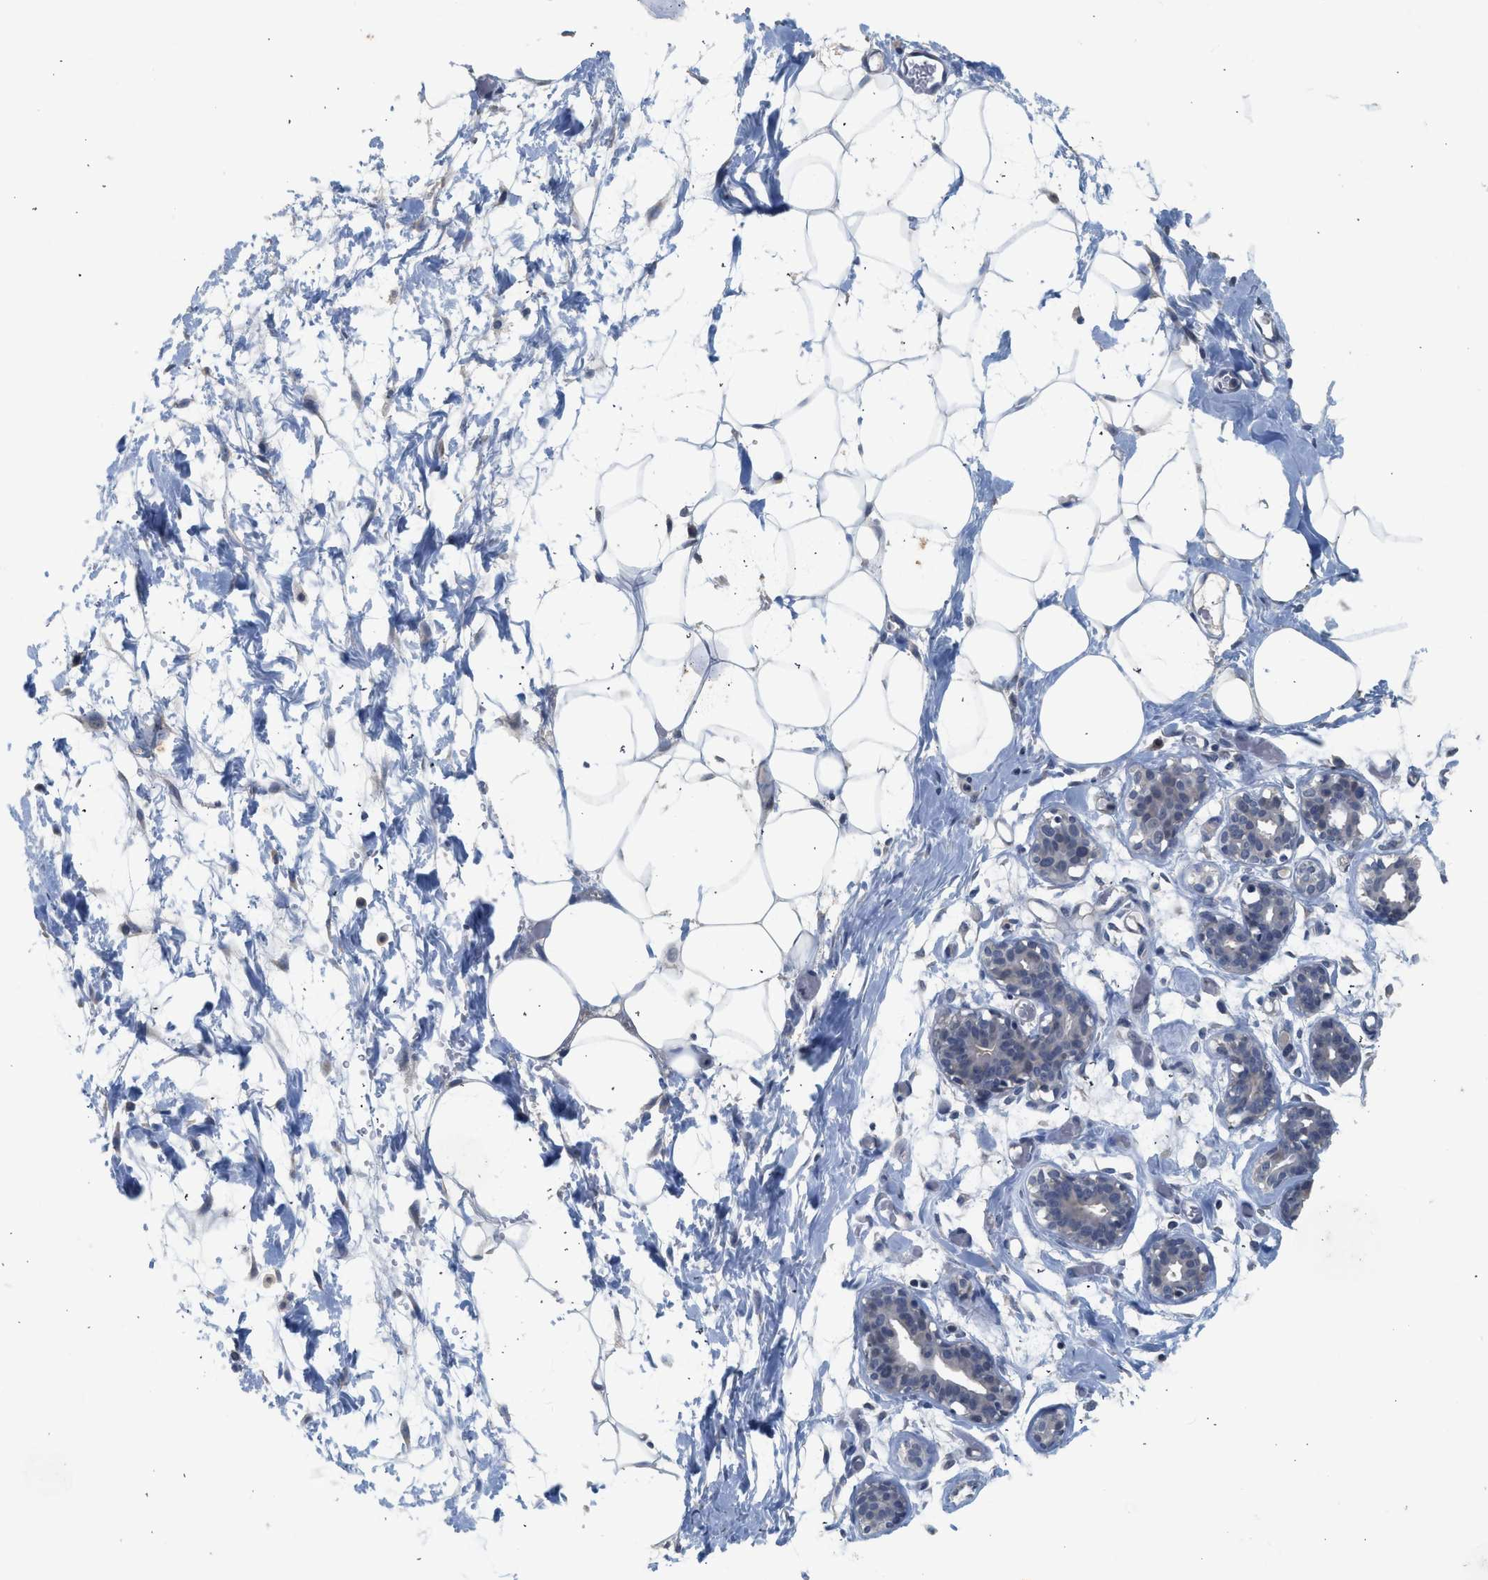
{"staining": {"intensity": "negative", "quantity": "none", "location": "none"}, "tissue": "adipose tissue", "cell_type": "Adipocytes", "image_type": "normal", "snomed": [{"axis": "morphology", "description": "Normal tissue, NOS"}, {"axis": "topography", "description": "Breast"}, {"axis": "topography", "description": "Soft tissue"}], "caption": "High power microscopy image of an immunohistochemistry histopathology image of benign adipose tissue, revealing no significant staining in adipocytes. (DAB (3,3'-diaminobenzidine) IHC with hematoxylin counter stain).", "gene": "CSF3R", "patient": {"sex": "female", "age": 25}}